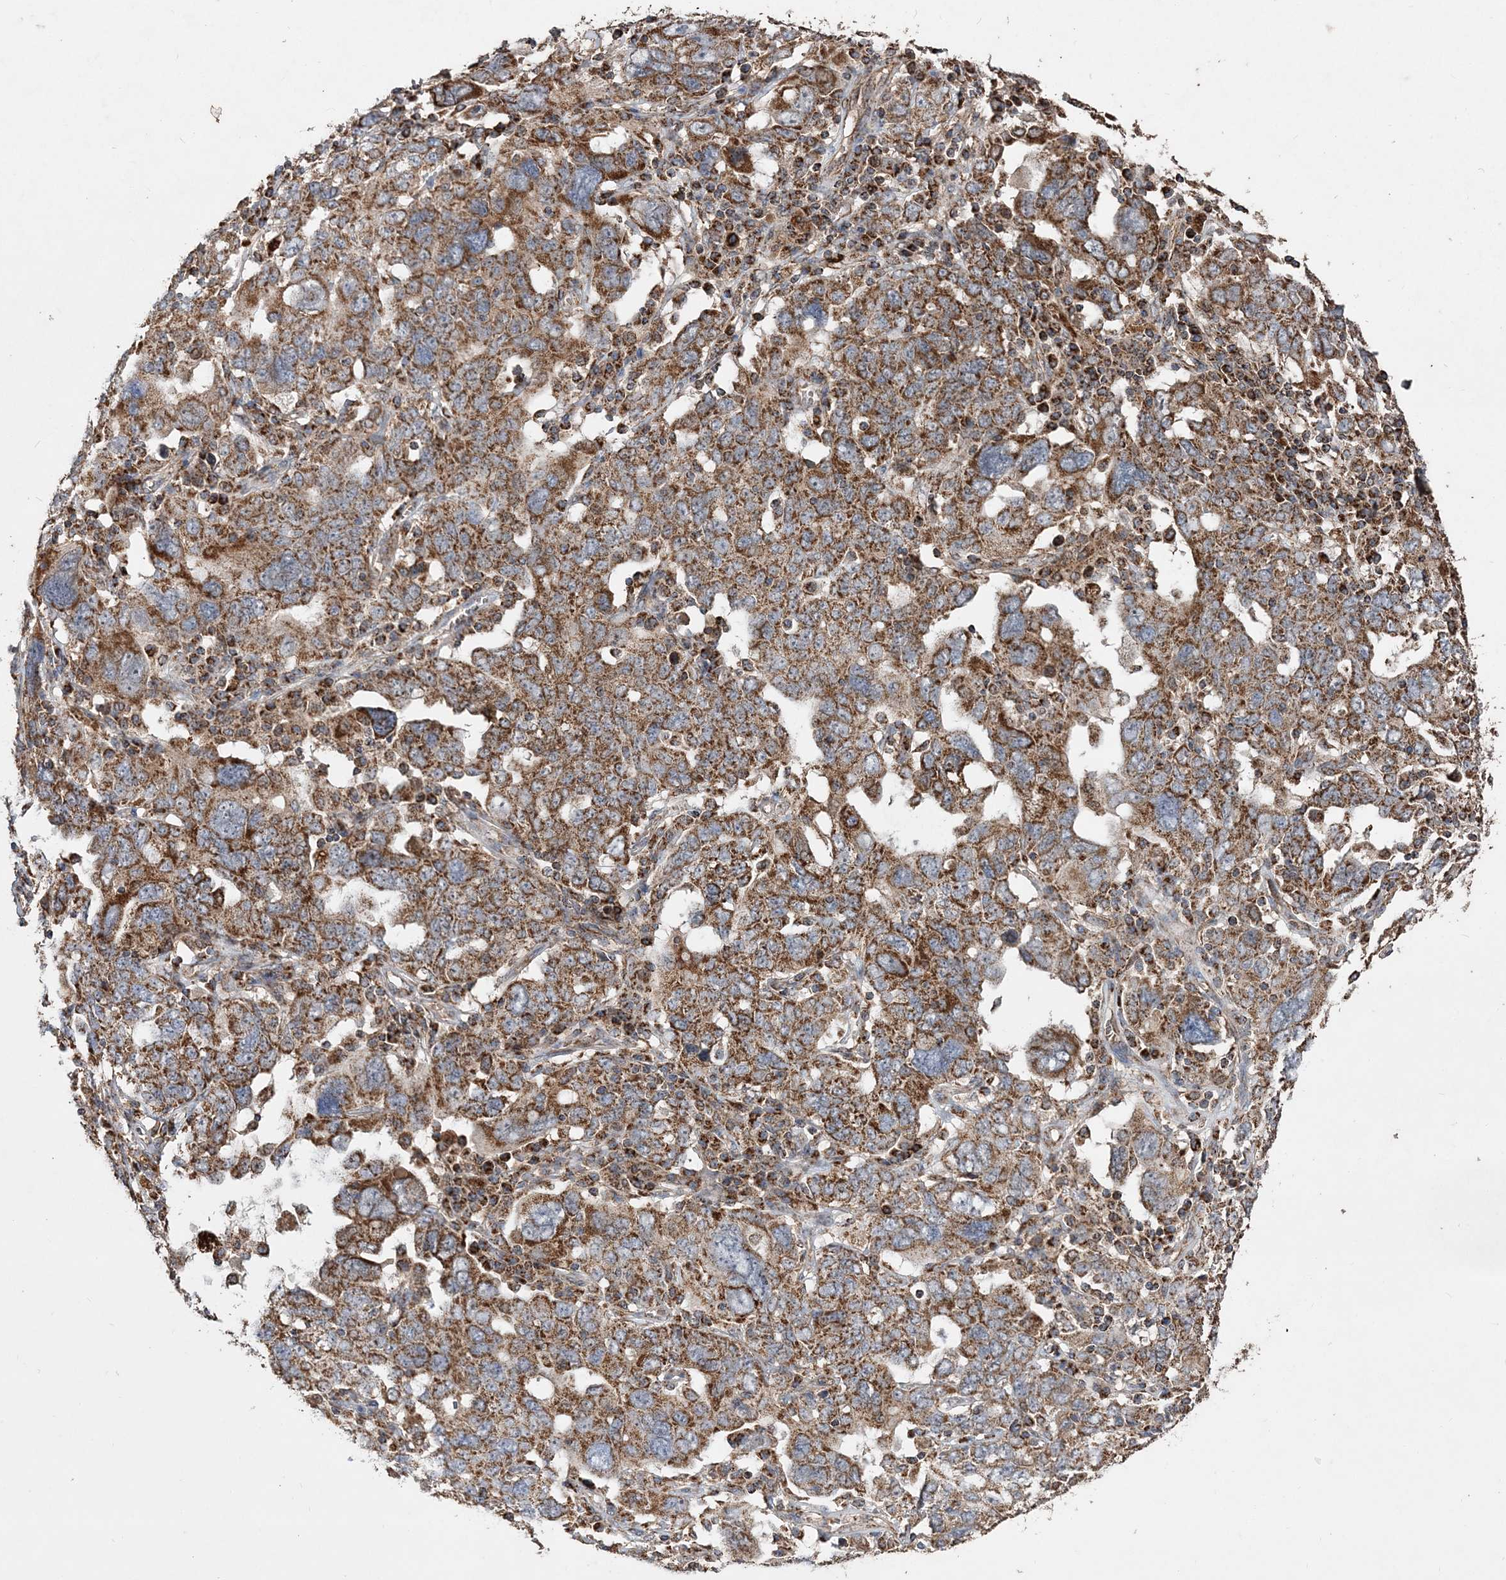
{"staining": {"intensity": "strong", "quantity": ">75%", "location": "cytoplasmic/membranous"}, "tissue": "ovarian cancer", "cell_type": "Tumor cells", "image_type": "cancer", "snomed": [{"axis": "morphology", "description": "Carcinoma, endometroid"}, {"axis": "topography", "description": "Ovary"}], "caption": "Immunohistochemical staining of endometroid carcinoma (ovarian) shows high levels of strong cytoplasmic/membranous positivity in approximately >75% of tumor cells.", "gene": "POC5", "patient": {"sex": "female", "age": 62}}